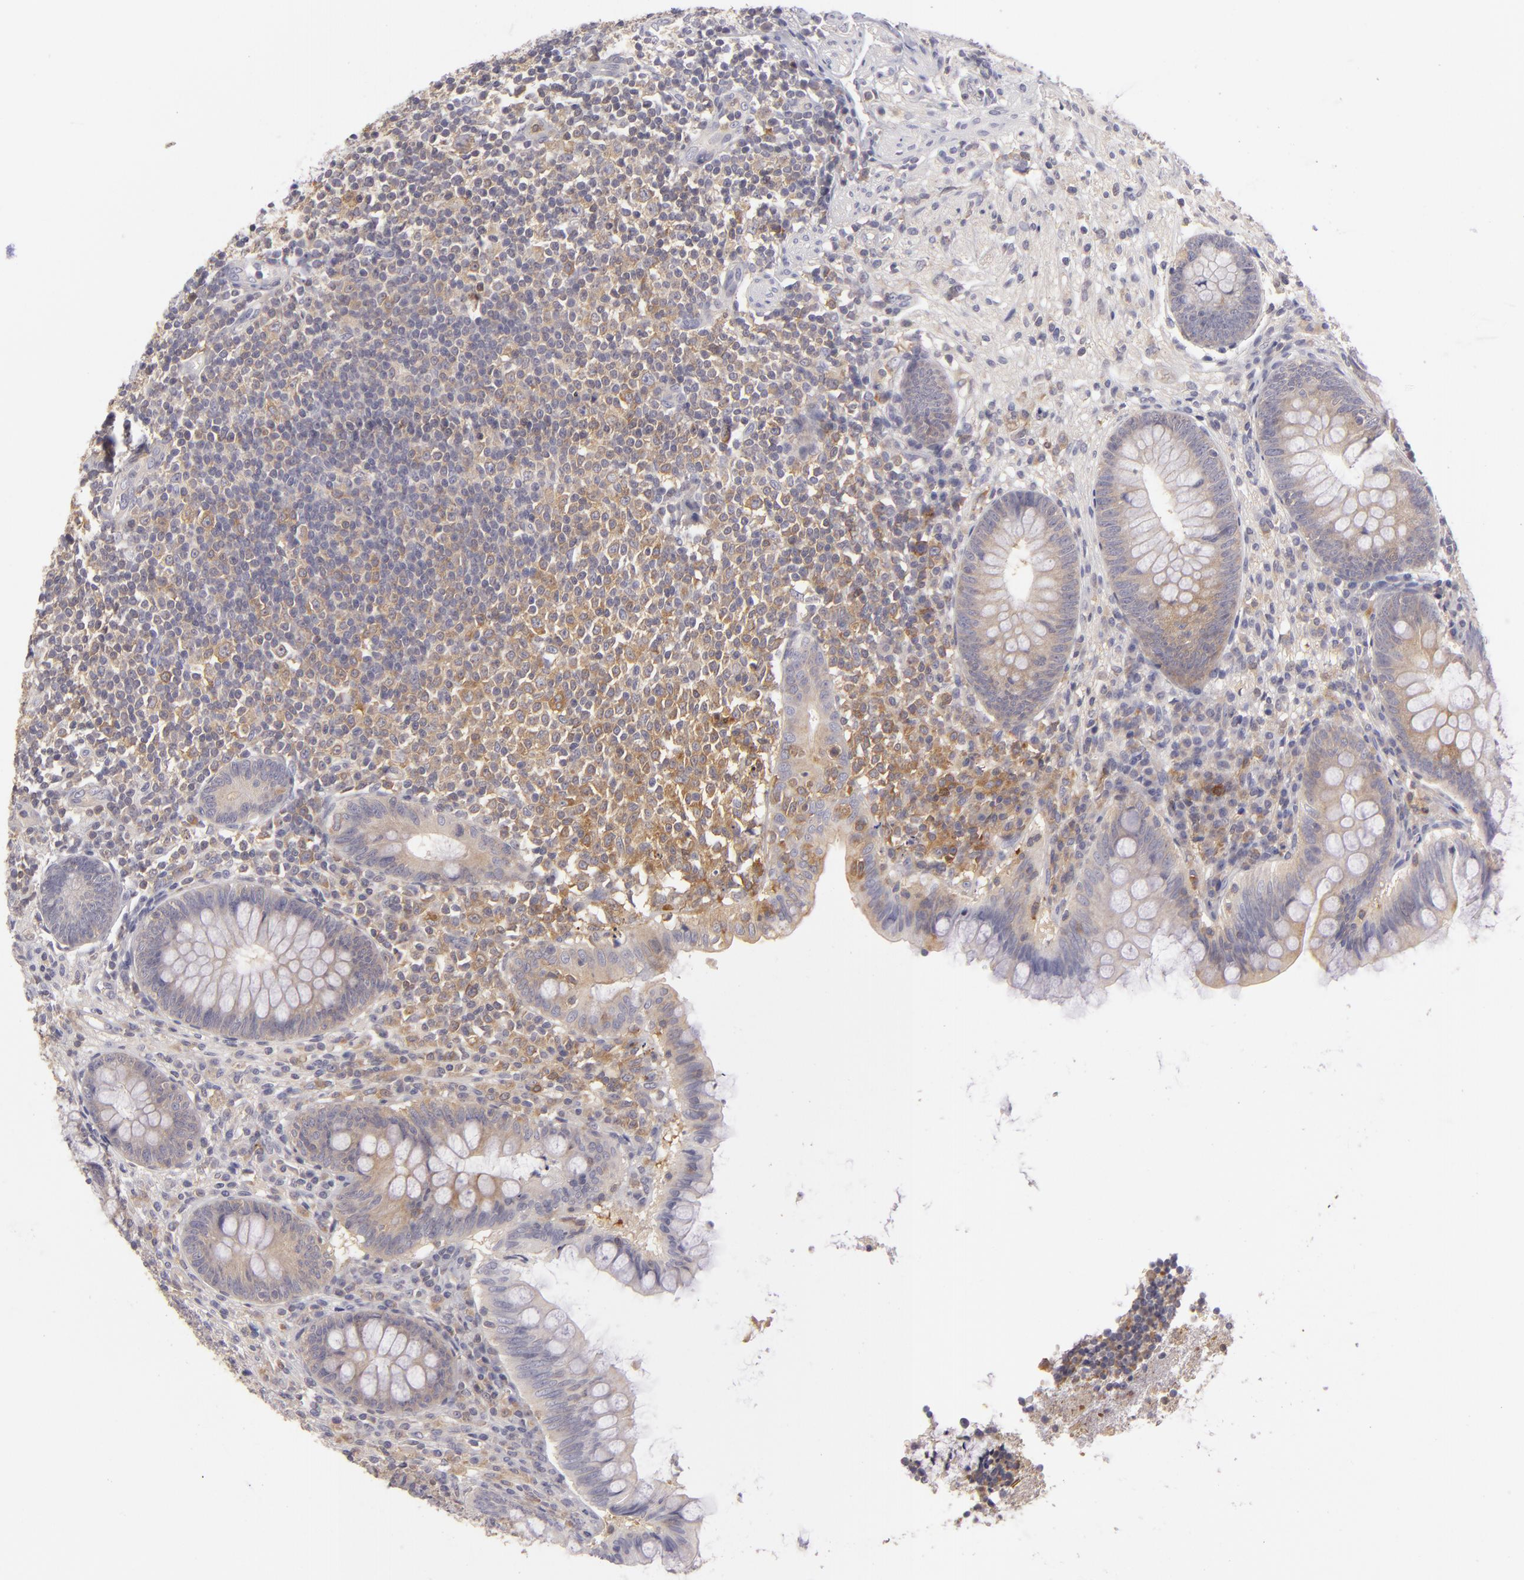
{"staining": {"intensity": "moderate", "quantity": ">75%", "location": "cytoplasmic/membranous"}, "tissue": "appendix", "cell_type": "Glandular cells", "image_type": "normal", "snomed": [{"axis": "morphology", "description": "Normal tissue, NOS"}, {"axis": "topography", "description": "Appendix"}], "caption": "High-power microscopy captured an IHC photomicrograph of benign appendix, revealing moderate cytoplasmic/membranous positivity in approximately >75% of glandular cells.", "gene": "MMP10", "patient": {"sex": "female", "age": 66}}